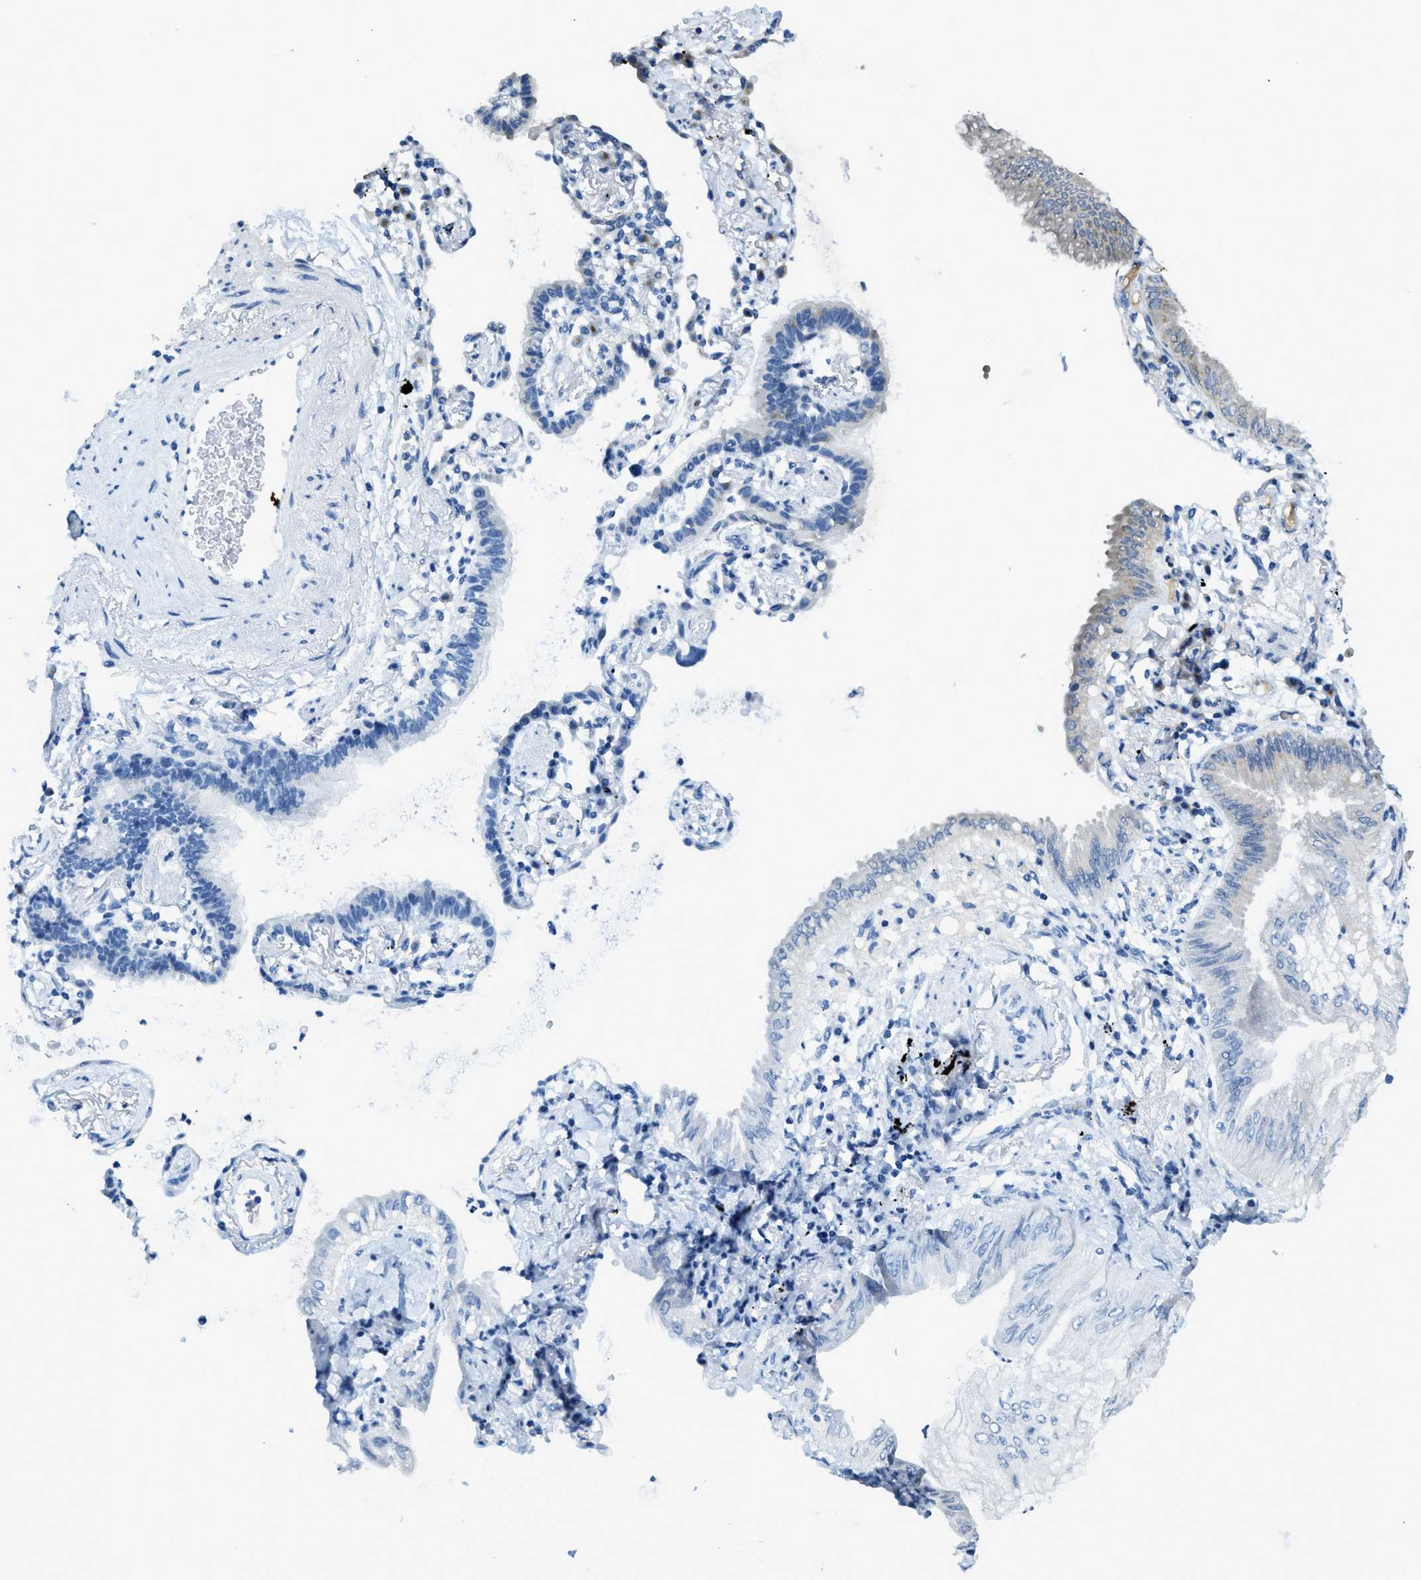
{"staining": {"intensity": "negative", "quantity": "none", "location": "none"}, "tissue": "lung cancer", "cell_type": "Tumor cells", "image_type": "cancer", "snomed": [{"axis": "morphology", "description": "Normal tissue, NOS"}, {"axis": "morphology", "description": "Adenocarcinoma, NOS"}, {"axis": "topography", "description": "Bronchus"}, {"axis": "topography", "description": "Lung"}], "caption": "IHC micrograph of neoplastic tissue: lung adenocarcinoma stained with DAB (3,3'-diaminobenzidine) reveals no significant protein positivity in tumor cells.", "gene": "TRIM59", "patient": {"sex": "female", "age": 70}}